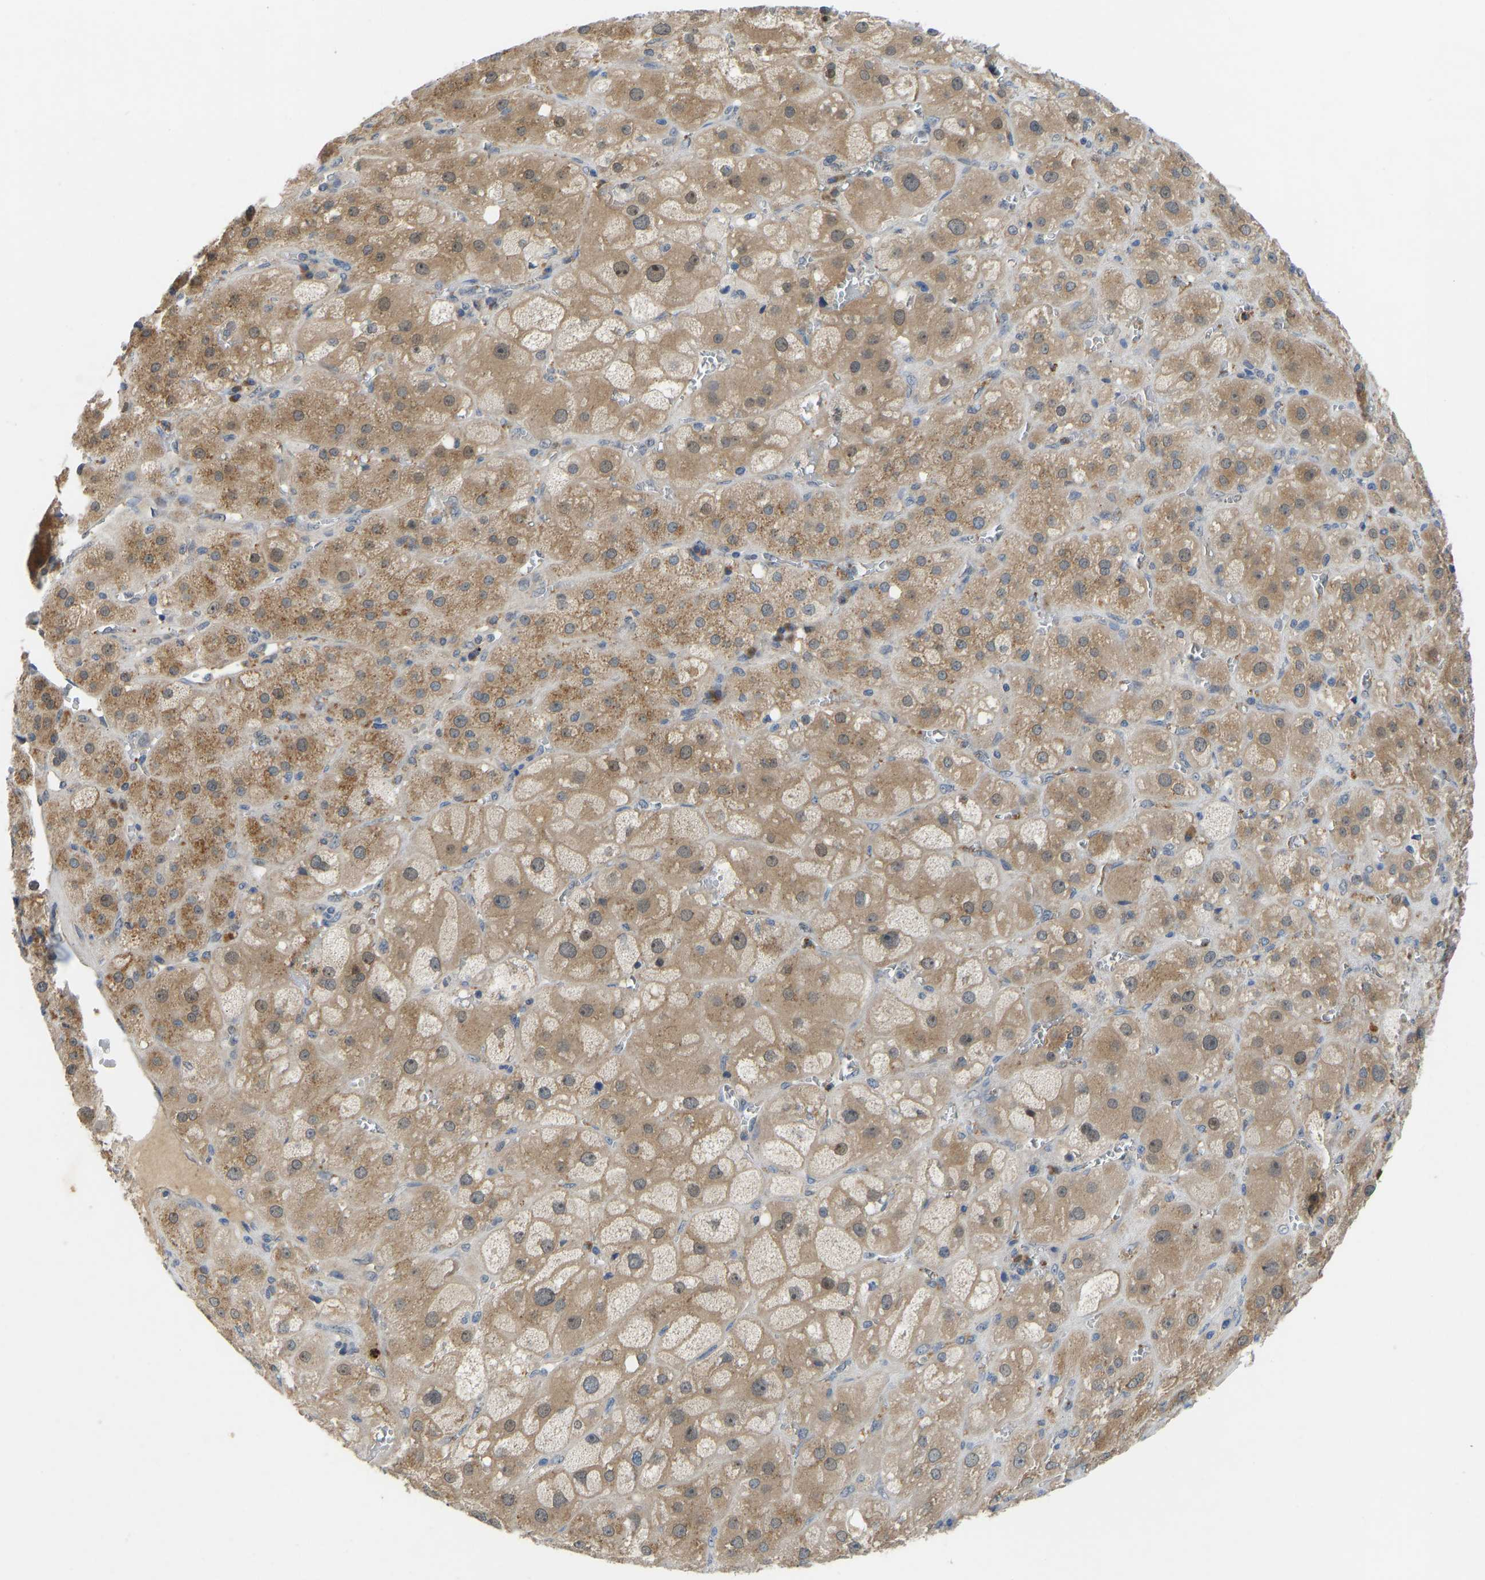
{"staining": {"intensity": "moderate", "quantity": ">75%", "location": "cytoplasmic/membranous,nuclear"}, "tissue": "adrenal gland", "cell_type": "Glandular cells", "image_type": "normal", "snomed": [{"axis": "morphology", "description": "Normal tissue, NOS"}, {"axis": "topography", "description": "Adrenal gland"}], "caption": "A micrograph of adrenal gland stained for a protein reveals moderate cytoplasmic/membranous,nuclear brown staining in glandular cells. Immunohistochemistry (ihc) stains the protein in brown and the nuclei are stained blue.", "gene": "ZNF251", "patient": {"sex": "female", "age": 47}}